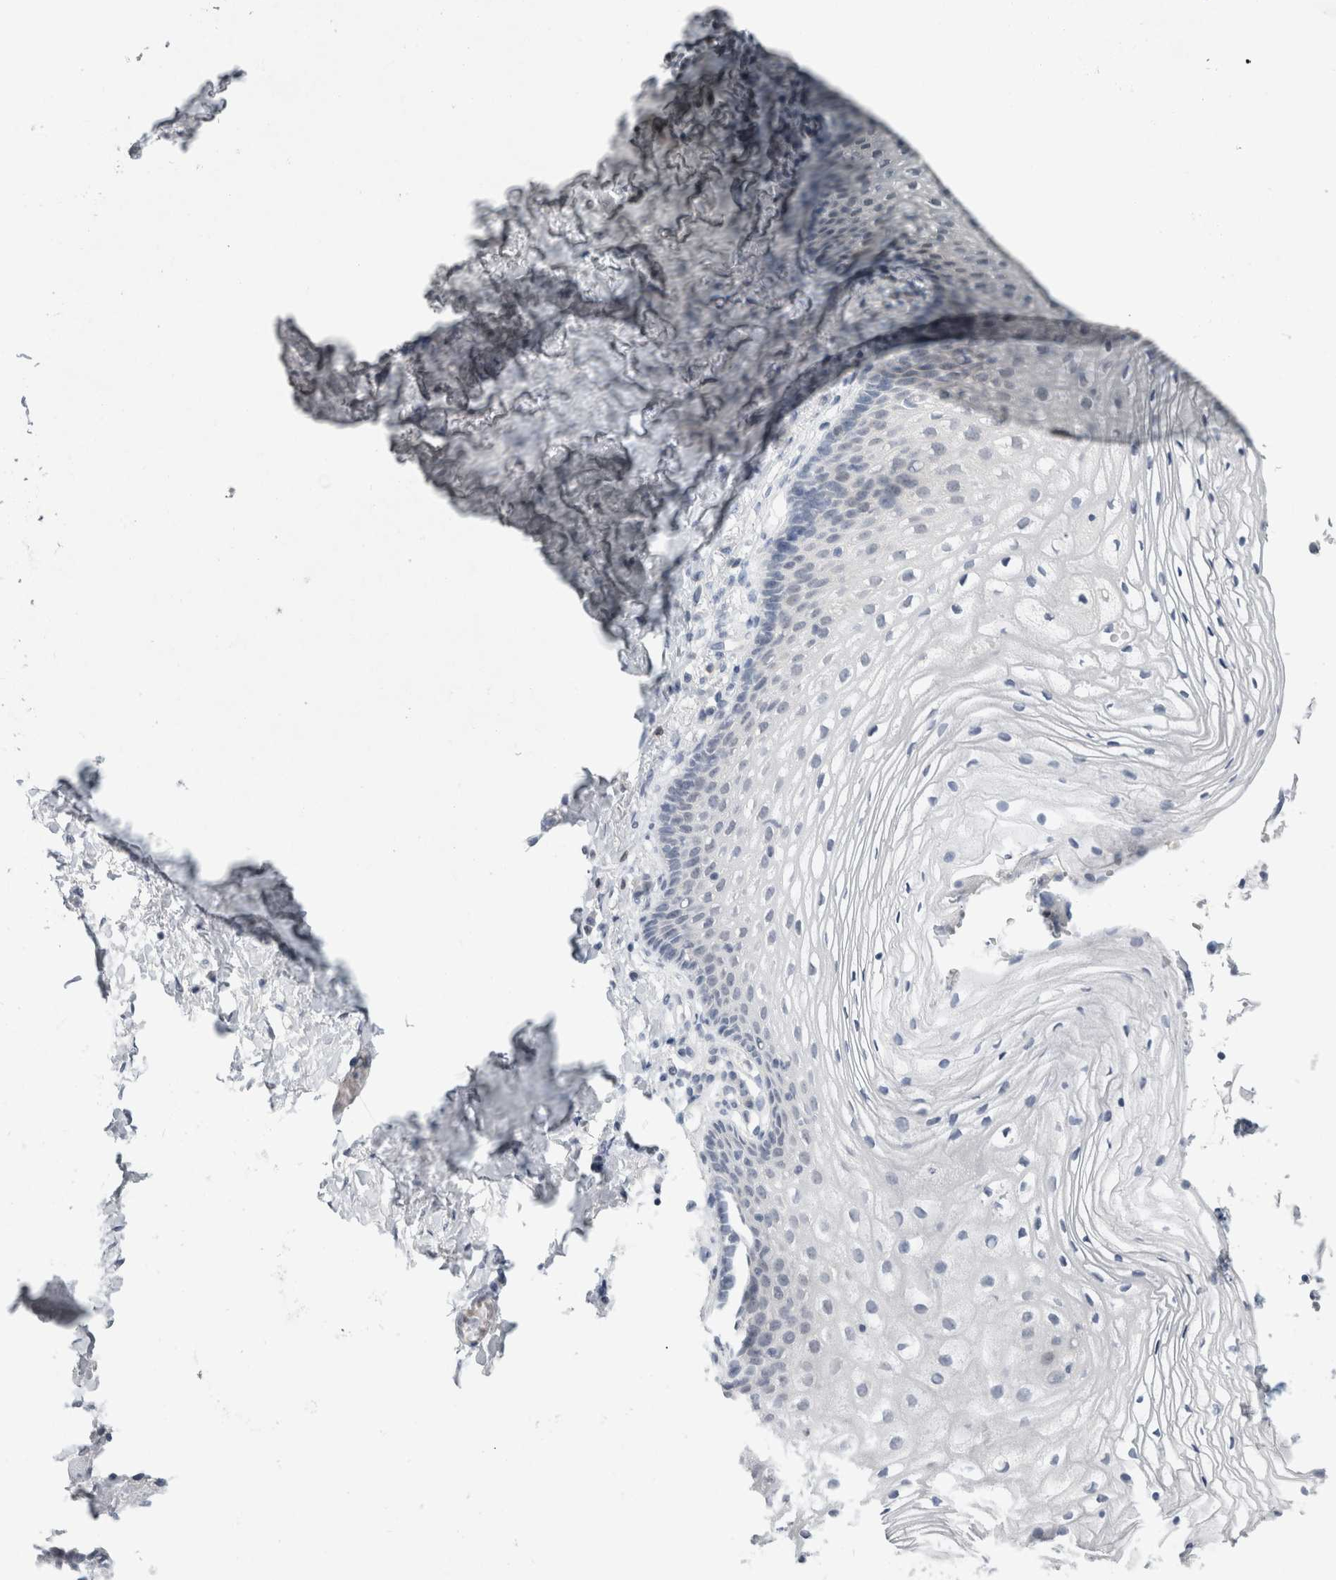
{"staining": {"intensity": "negative", "quantity": "none", "location": "none"}, "tissue": "vagina", "cell_type": "Squamous epithelial cells", "image_type": "normal", "snomed": [{"axis": "morphology", "description": "Normal tissue, NOS"}, {"axis": "topography", "description": "Vagina"}], "caption": "Vagina stained for a protein using immunohistochemistry displays no staining squamous epithelial cells.", "gene": "CASP6", "patient": {"sex": "female", "age": 60}}